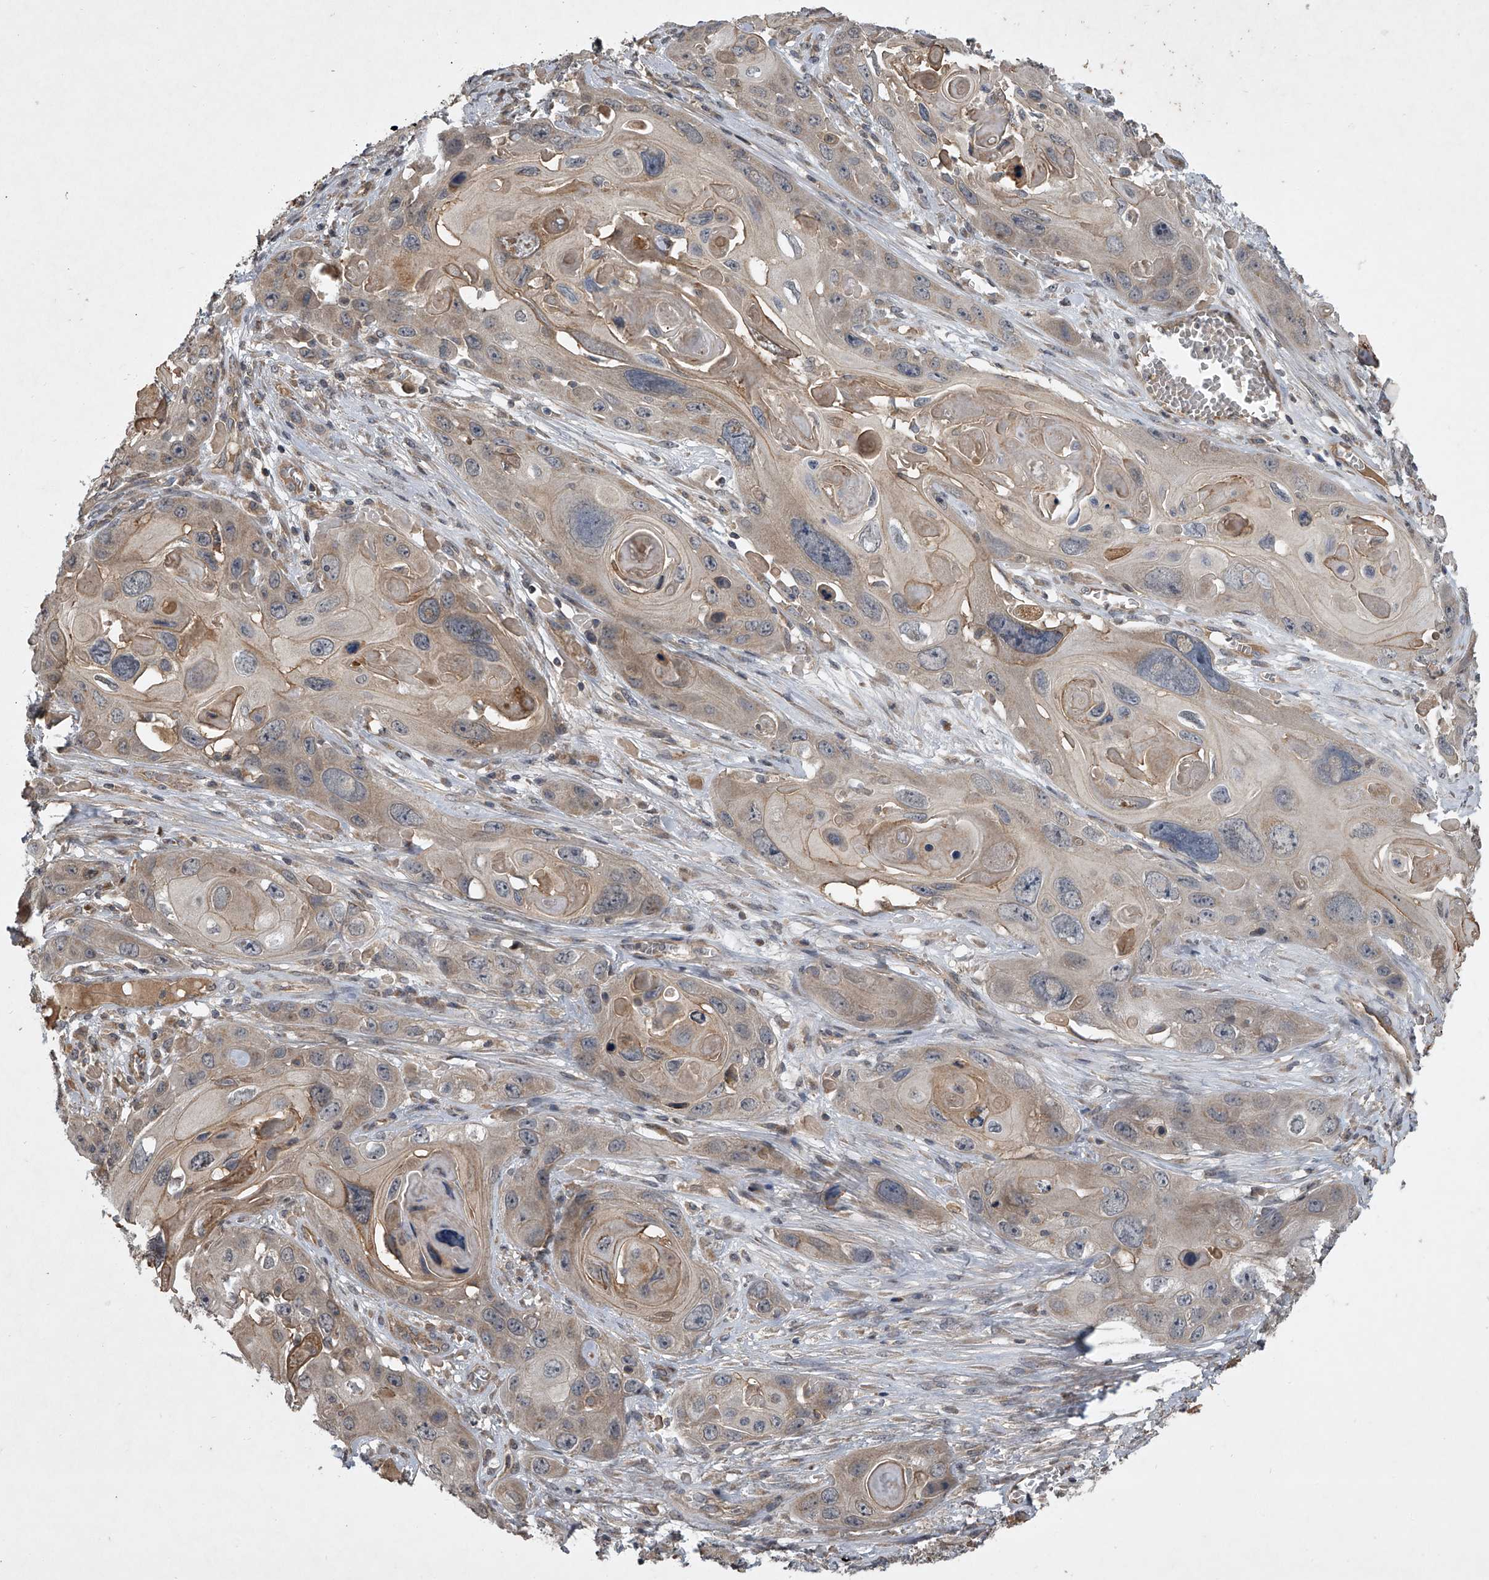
{"staining": {"intensity": "weak", "quantity": "25%-75%", "location": "cytoplasmic/membranous"}, "tissue": "skin cancer", "cell_type": "Tumor cells", "image_type": "cancer", "snomed": [{"axis": "morphology", "description": "Squamous cell carcinoma, NOS"}, {"axis": "topography", "description": "Skin"}], "caption": "Weak cytoplasmic/membranous positivity for a protein is appreciated in about 25%-75% of tumor cells of squamous cell carcinoma (skin) using immunohistochemistry (IHC).", "gene": "NFS1", "patient": {"sex": "male", "age": 55}}